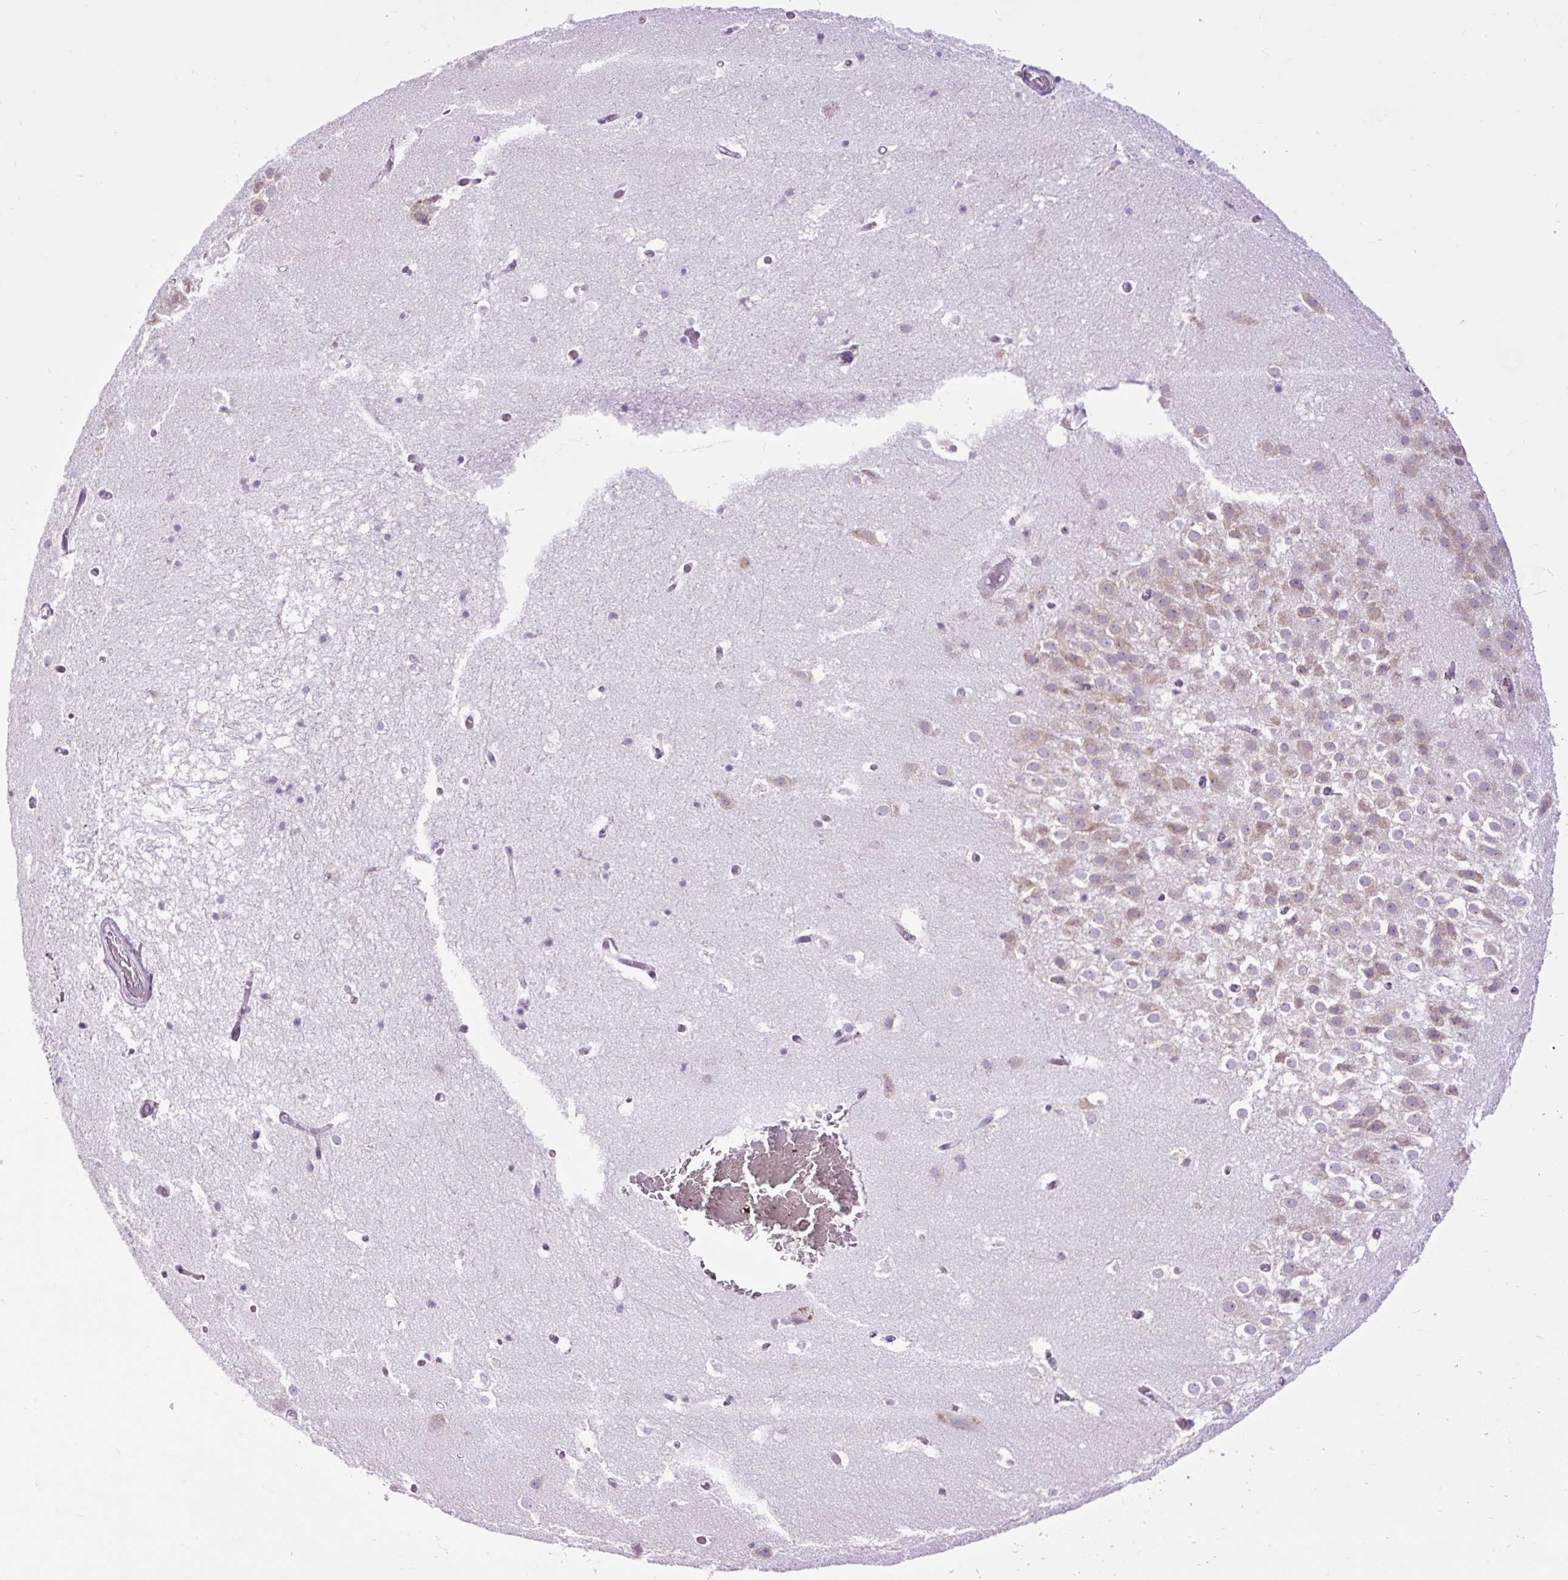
{"staining": {"intensity": "negative", "quantity": "none", "location": "none"}, "tissue": "hippocampus", "cell_type": "Glial cells", "image_type": "normal", "snomed": [{"axis": "morphology", "description": "Normal tissue, NOS"}, {"axis": "topography", "description": "Hippocampus"}], "caption": "A high-resolution histopathology image shows immunohistochemistry staining of normal hippocampus, which demonstrates no significant expression in glial cells. (DAB (3,3'-diaminobenzidine) IHC visualized using brightfield microscopy, high magnification).", "gene": "DDOST", "patient": {"sex": "female", "age": 52}}